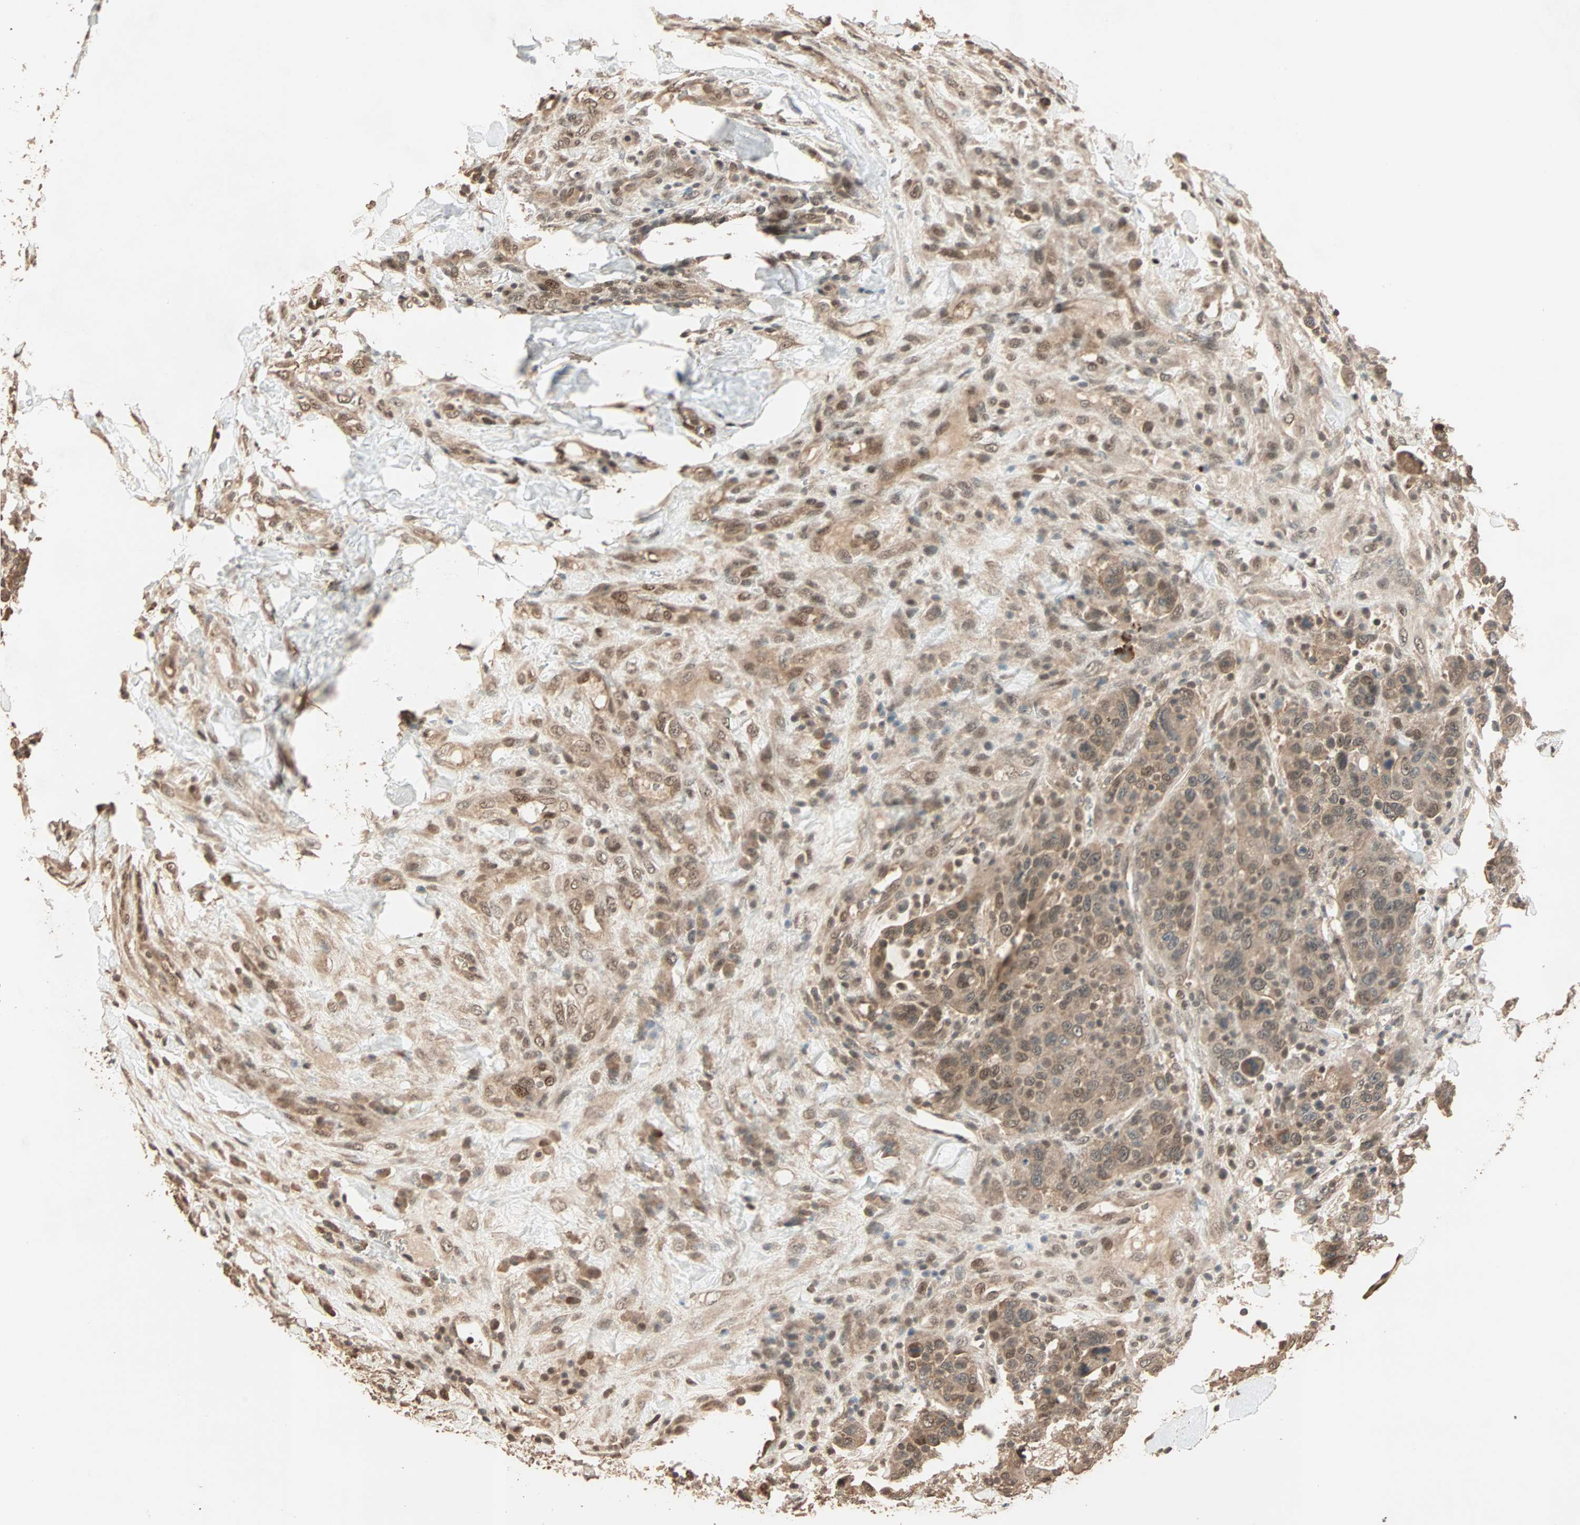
{"staining": {"intensity": "moderate", "quantity": ">75%", "location": "cytoplasmic/membranous,nuclear"}, "tissue": "breast cancer", "cell_type": "Tumor cells", "image_type": "cancer", "snomed": [{"axis": "morphology", "description": "Duct carcinoma"}, {"axis": "topography", "description": "Breast"}], "caption": "DAB immunohistochemical staining of breast cancer shows moderate cytoplasmic/membranous and nuclear protein positivity in about >75% of tumor cells.", "gene": "ZBTB33", "patient": {"sex": "female", "age": 37}}